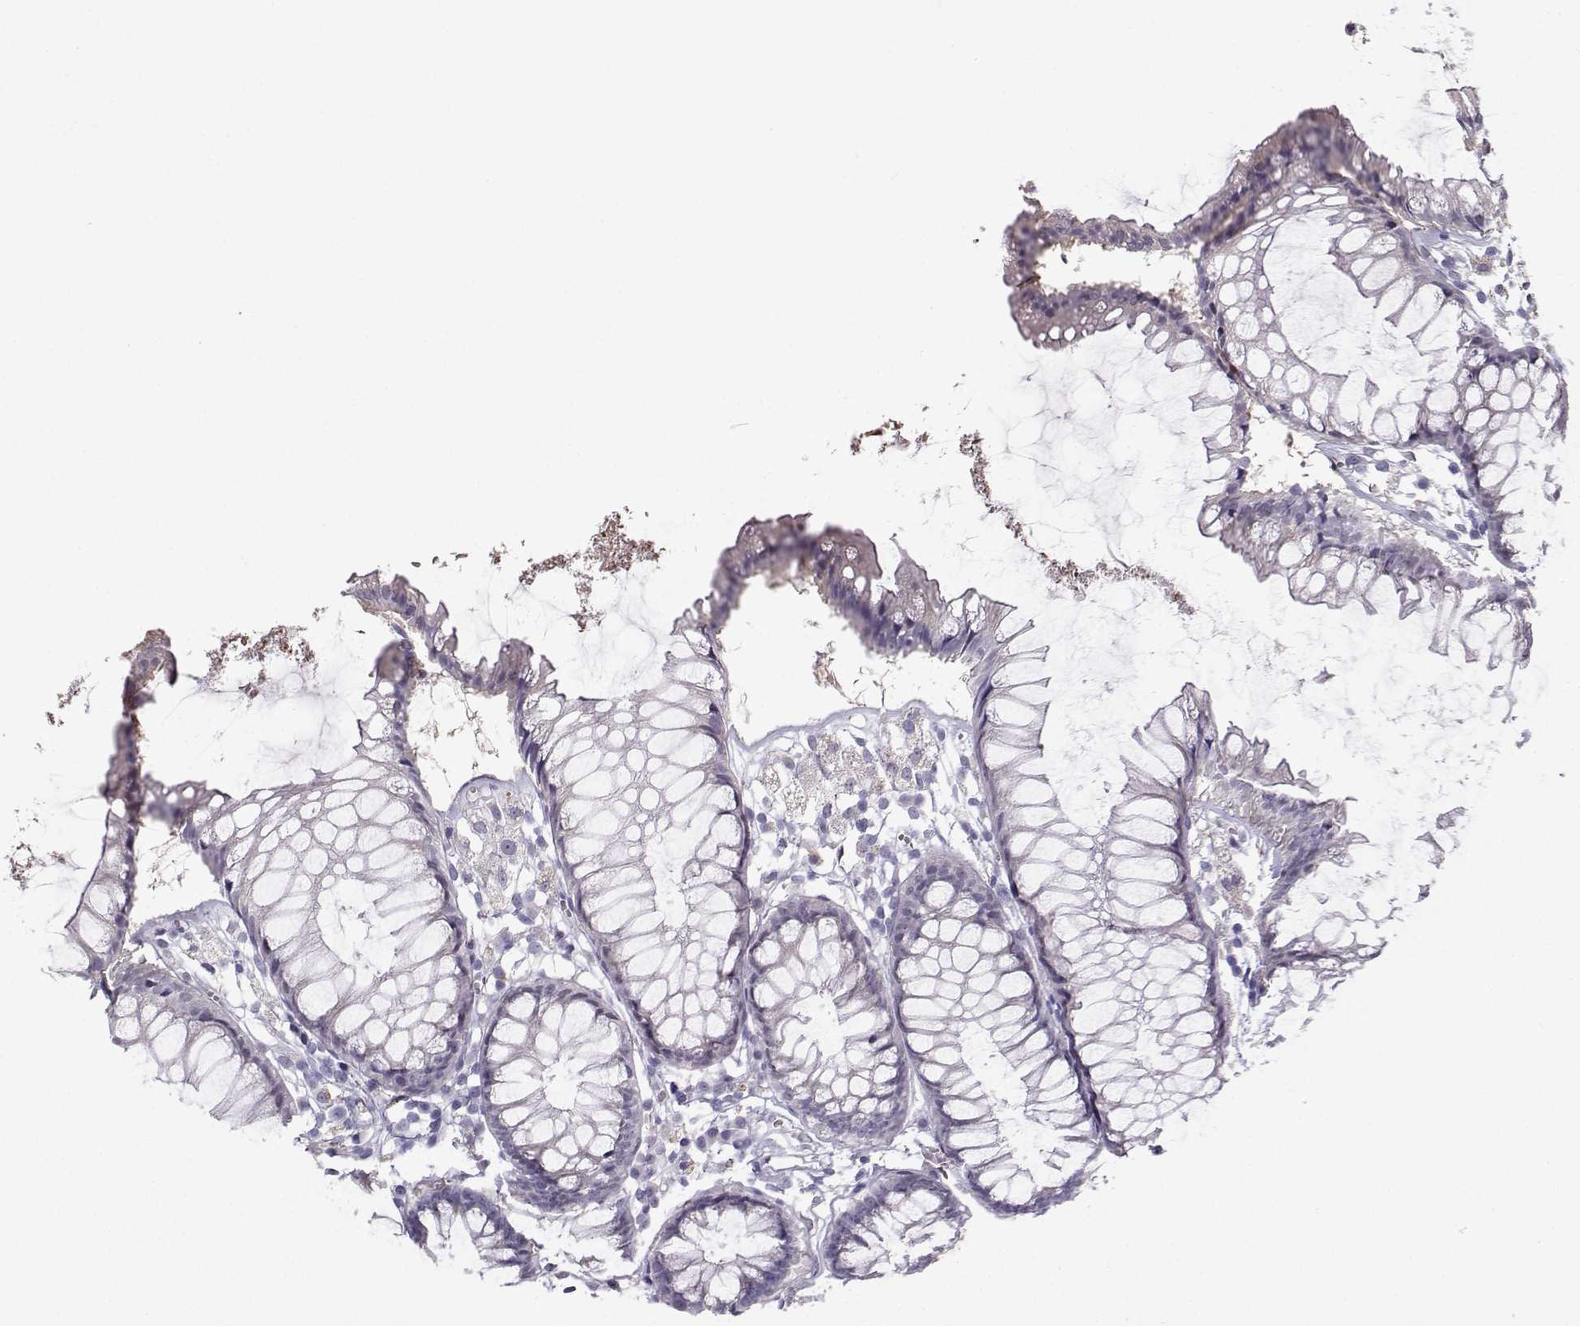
{"staining": {"intensity": "negative", "quantity": "none", "location": "none"}, "tissue": "colon", "cell_type": "Endothelial cells", "image_type": "normal", "snomed": [{"axis": "morphology", "description": "Normal tissue, NOS"}, {"axis": "morphology", "description": "Adenocarcinoma, NOS"}, {"axis": "topography", "description": "Colon"}], "caption": "DAB (3,3'-diaminobenzidine) immunohistochemical staining of normal colon displays no significant staining in endothelial cells. (Stains: DAB (3,3'-diaminobenzidine) immunohistochemistry with hematoxylin counter stain, Microscopy: brightfield microscopy at high magnification).", "gene": "TSPYL5", "patient": {"sex": "male", "age": 65}}